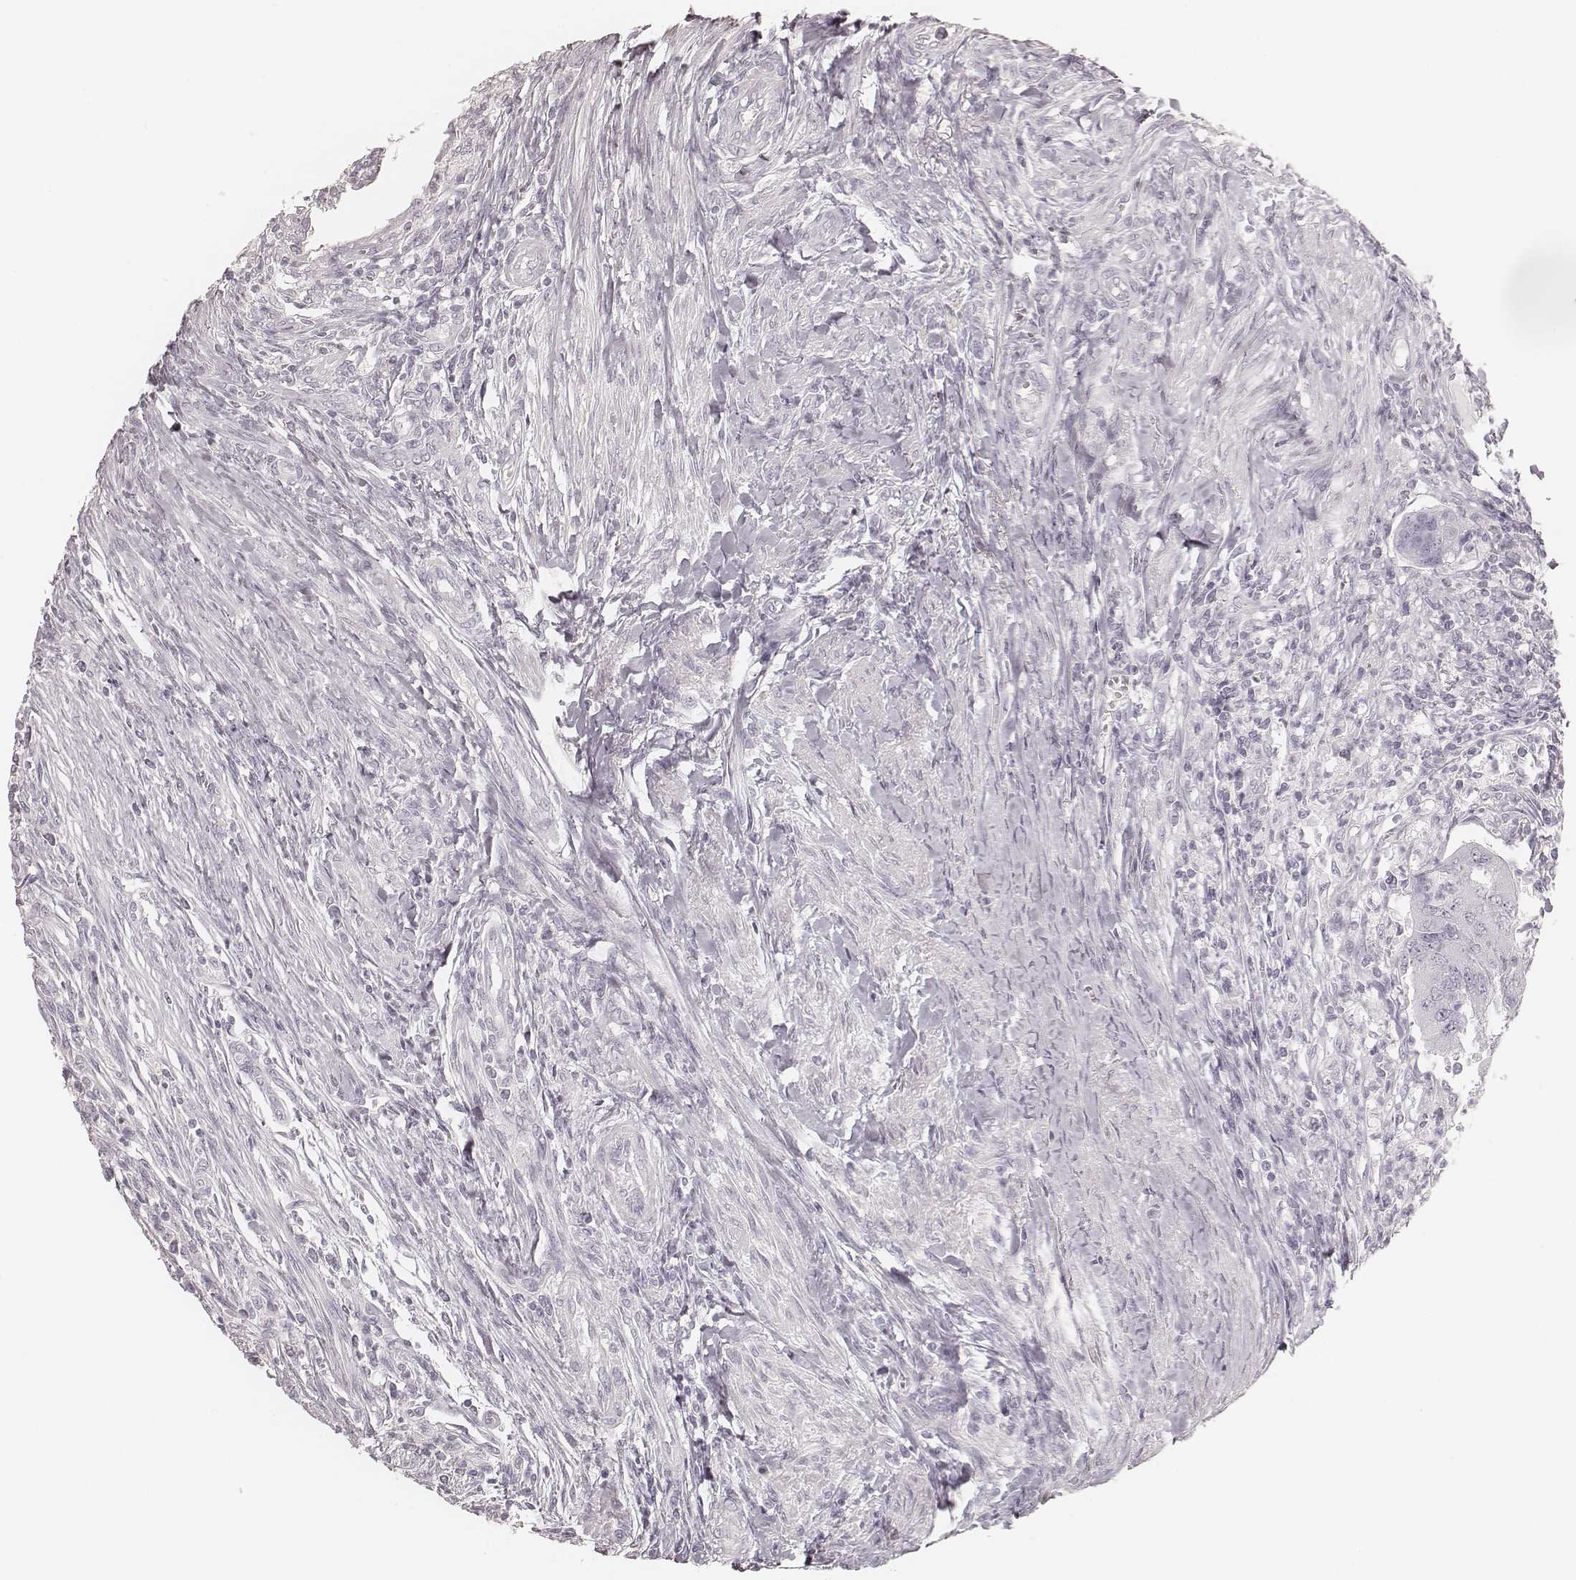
{"staining": {"intensity": "negative", "quantity": "none", "location": "none"}, "tissue": "colorectal cancer", "cell_type": "Tumor cells", "image_type": "cancer", "snomed": [{"axis": "morphology", "description": "Adenocarcinoma, NOS"}, {"axis": "topography", "description": "Colon"}], "caption": "Immunohistochemistry of human colorectal cancer reveals no staining in tumor cells.", "gene": "KRT72", "patient": {"sex": "female", "age": 67}}